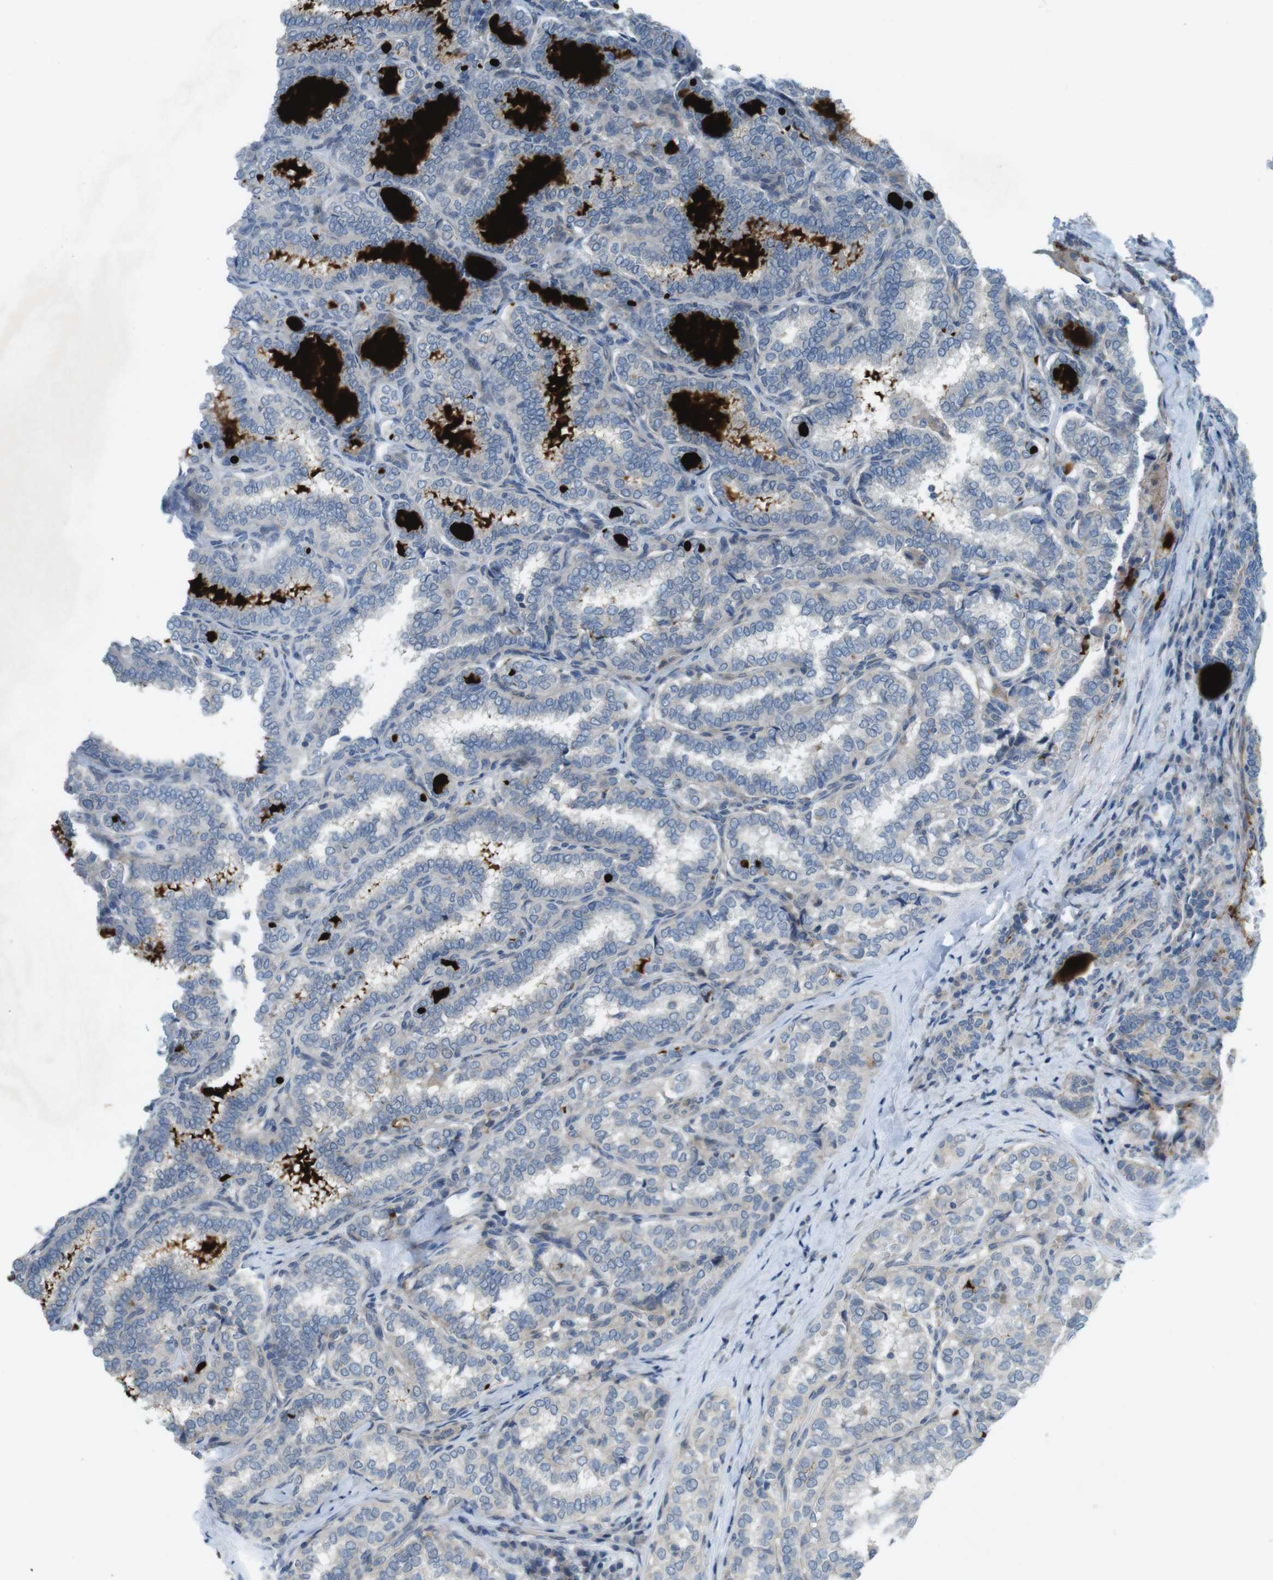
{"staining": {"intensity": "negative", "quantity": "none", "location": "none"}, "tissue": "thyroid cancer", "cell_type": "Tumor cells", "image_type": "cancer", "snomed": [{"axis": "morphology", "description": "Normal tissue, NOS"}, {"axis": "morphology", "description": "Papillary adenocarcinoma, NOS"}, {"axis": "topography", "description": "Thyroid gland"}], "caption": "Tumor cells show no significant staining in papillary adenocarcinoma (thyroid). The staining is performed using DAB (3,3'-diaminobenzidine) brown chromogen with nuclei counter-stained in using hematoxylin.", "gene": "TYW1", "patient": {"sex": "female", "age": 30}}